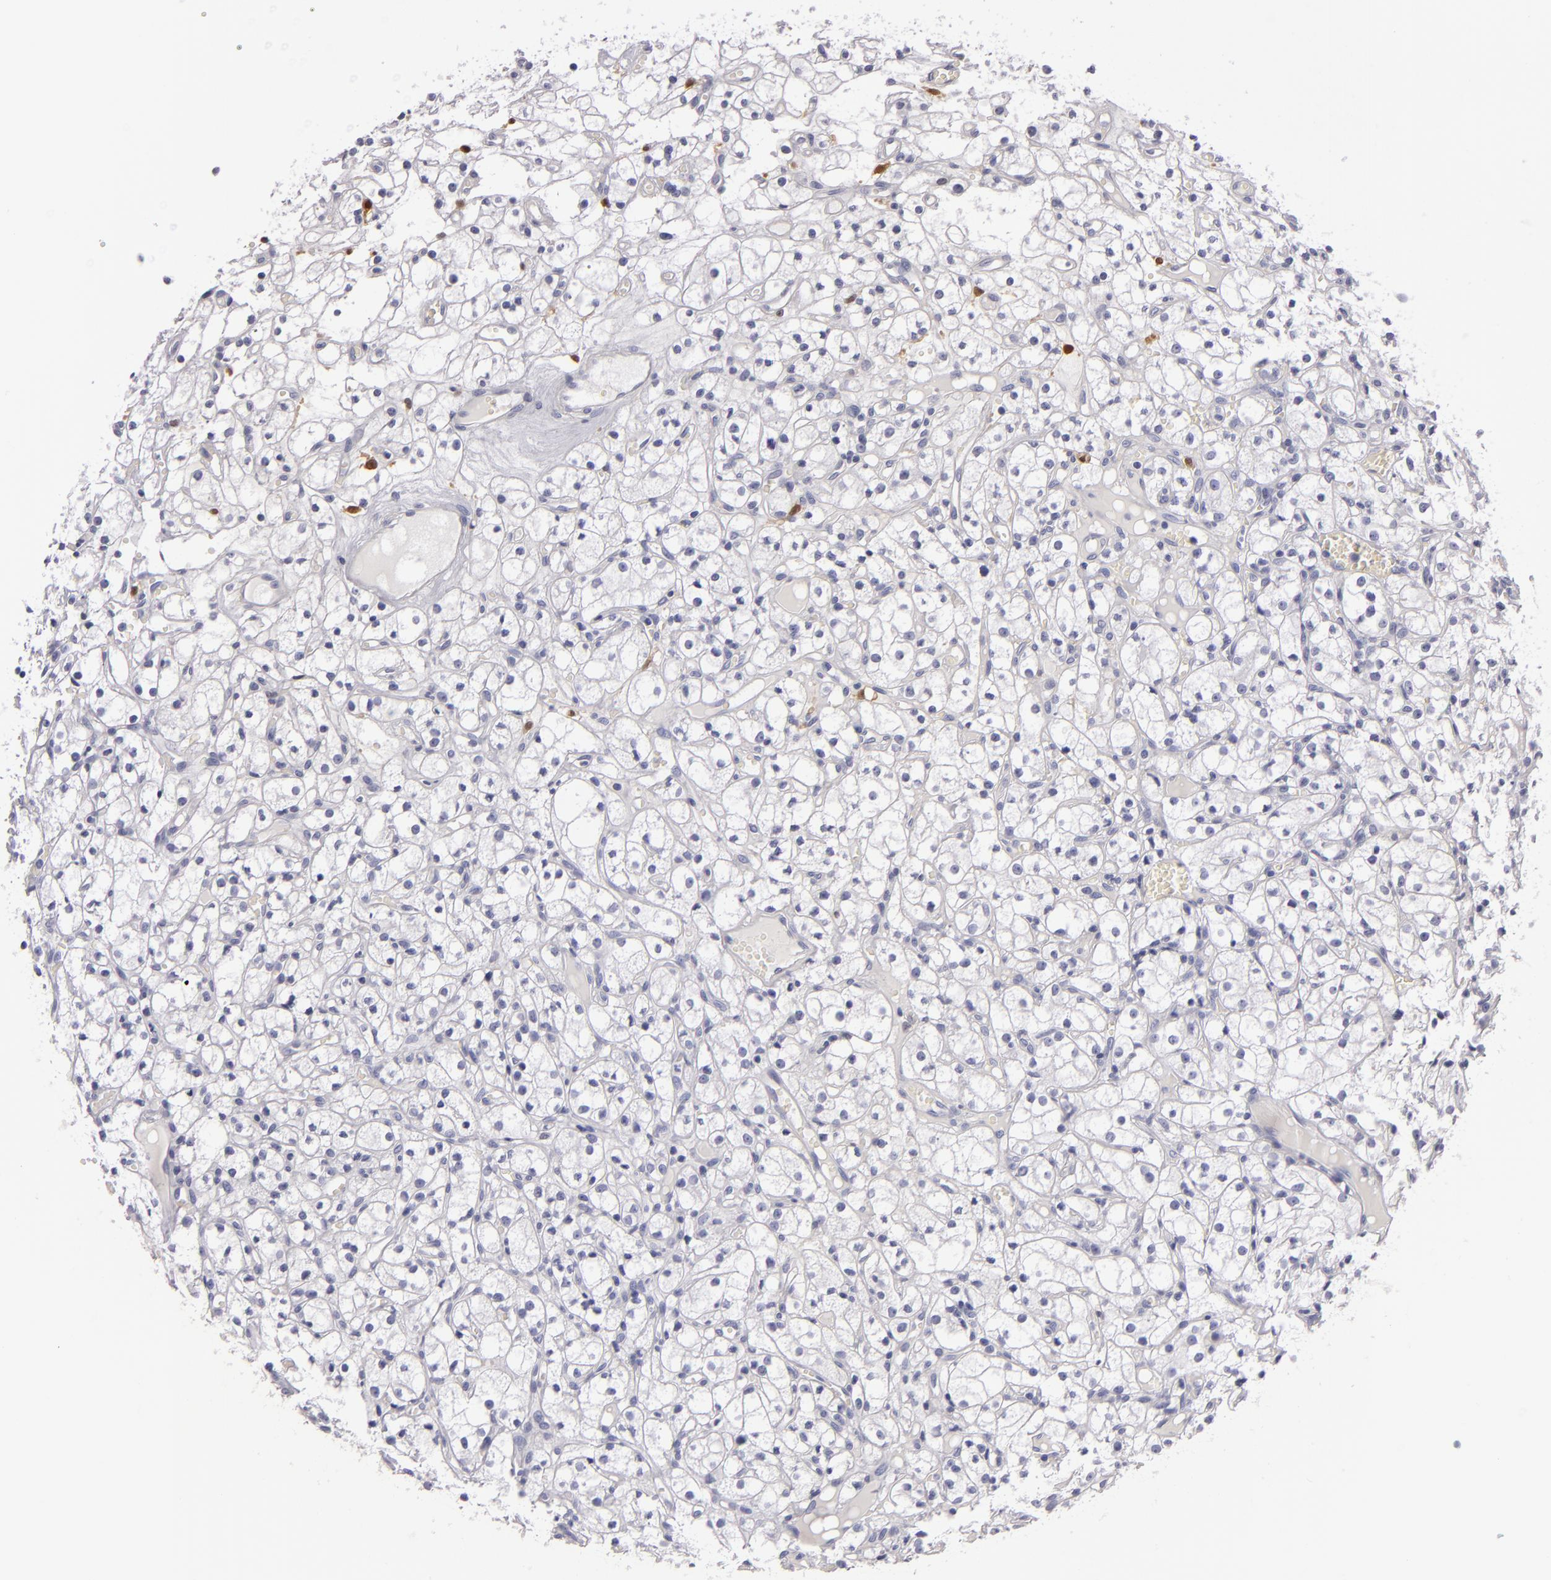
{"staining": {"intensity": "negative", "quantity": "none", "location": "none"}, "tissue": "renal cancer", "cell_type": "Tumor cells", "image_type": "cancer", "snomed": [{"axis": "morphology", "description": "Adenocarcinoma, NOS"}, {"axis": "topography", "description": "Kidney"}], "caption": "This micrograph is of renal cancer stained with IHC to label a protein in brown with the nuclei are counter-stained blue. There is no positivity in tumor cells.", "gene": "F13A1", "patient": {"sex": "male", "age": 61}}